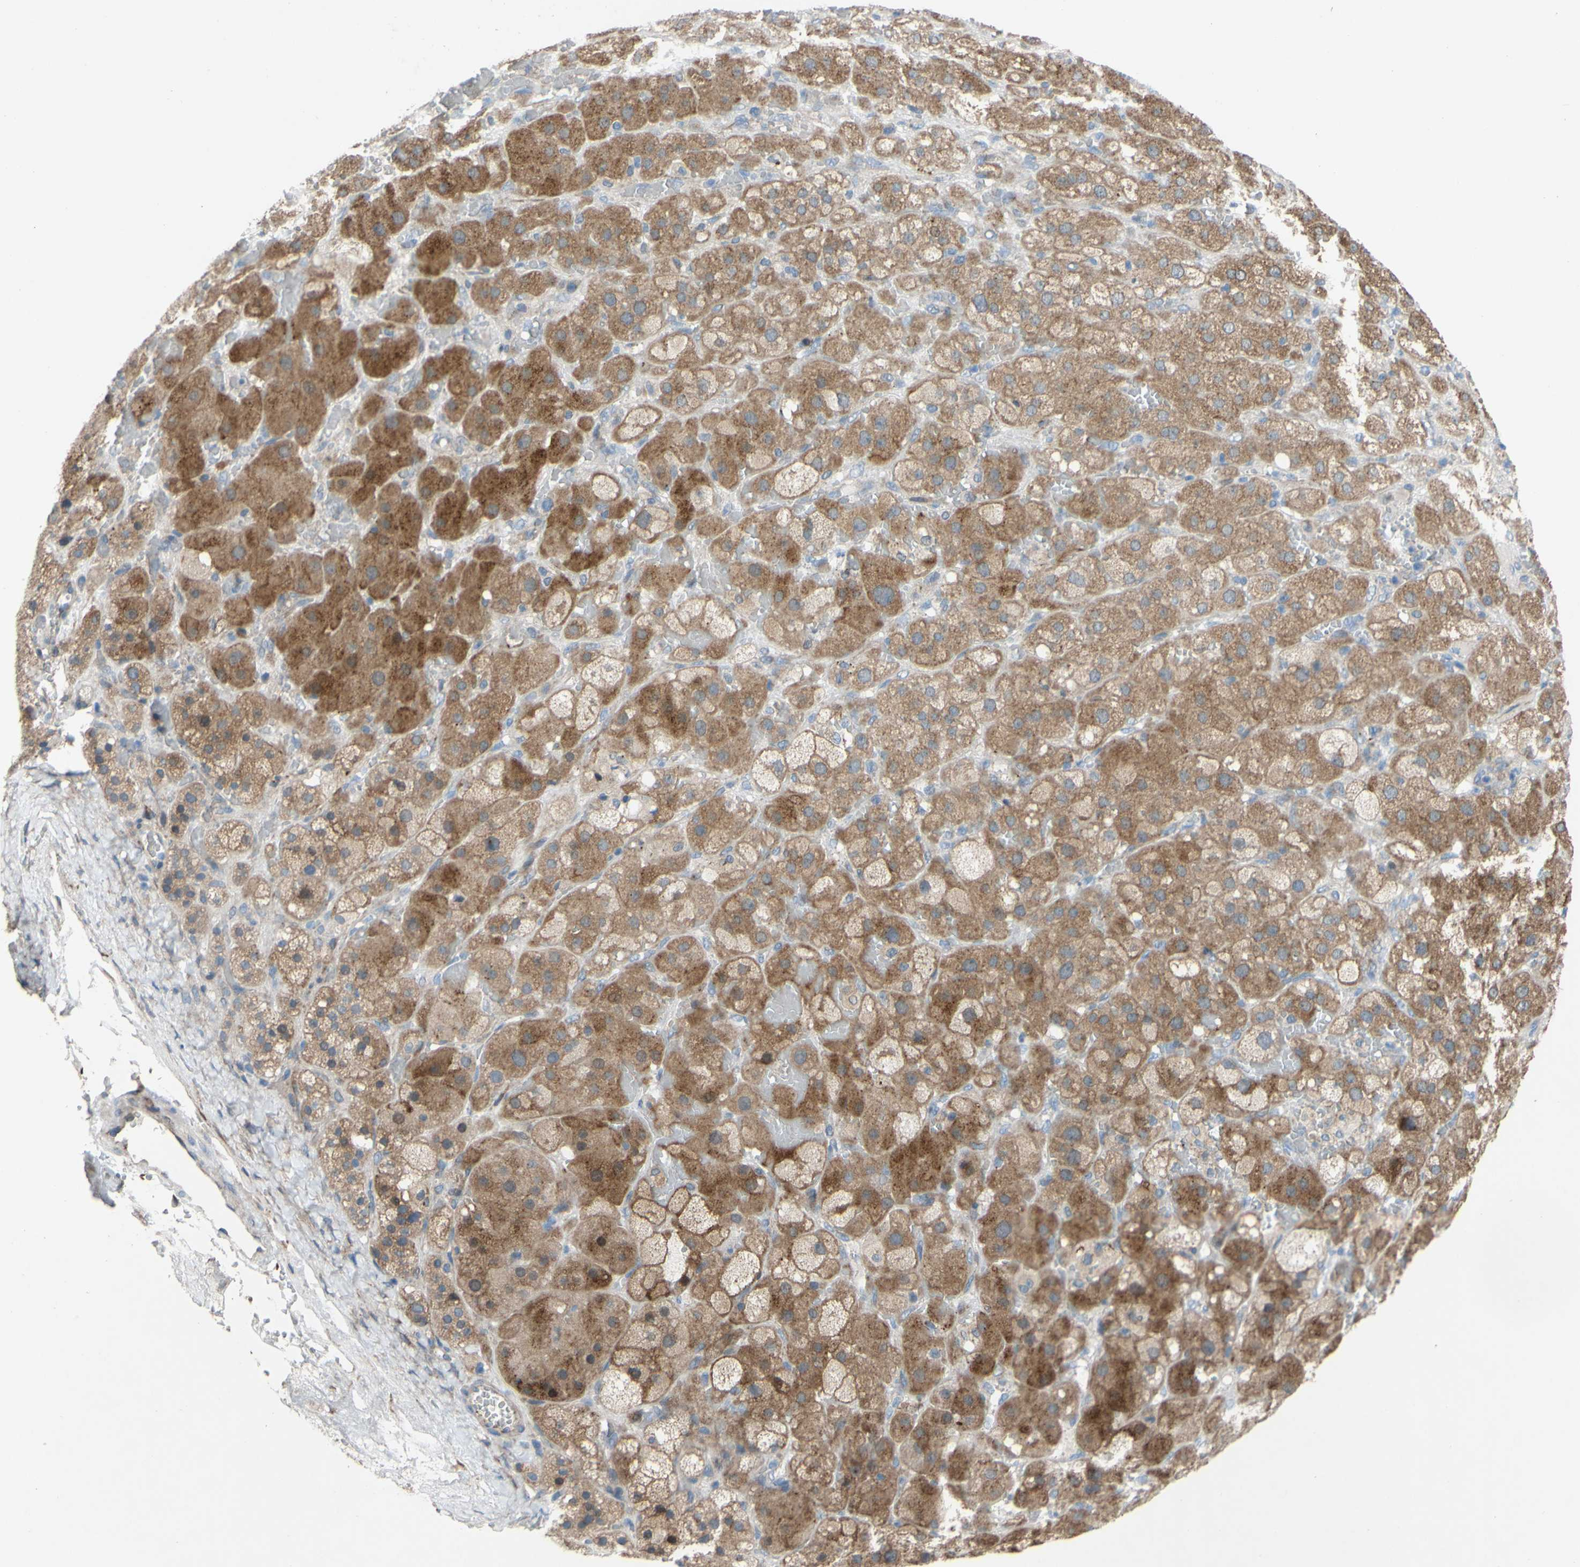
{"staining": {"intensity": "moderate", "quantity": ">75%", "location": "cytoplasmic/membranous"}, "tissue": "adrenal gland", "cell_type": "Glandular cells", "image_type": "normal", "snomed": [{"axis": "morphology", "description": "Normal tissue, NOS"}, {"axis": "topography", "description": "Adrenal gland"}], "caption": "The histopathology image demonstrates immunohistochemical staining of normal adrenal gland. There is moderate cytoplasmic/membranous positivity is appreciated in about >75% of glandular cells. The staining is performed using DAB brown chromogen to label protein expression. The nuclei are counter-stained blue using hematoxylin.", "gene": "CDCP1", "patient": {"sex": "female", "age": 47}}